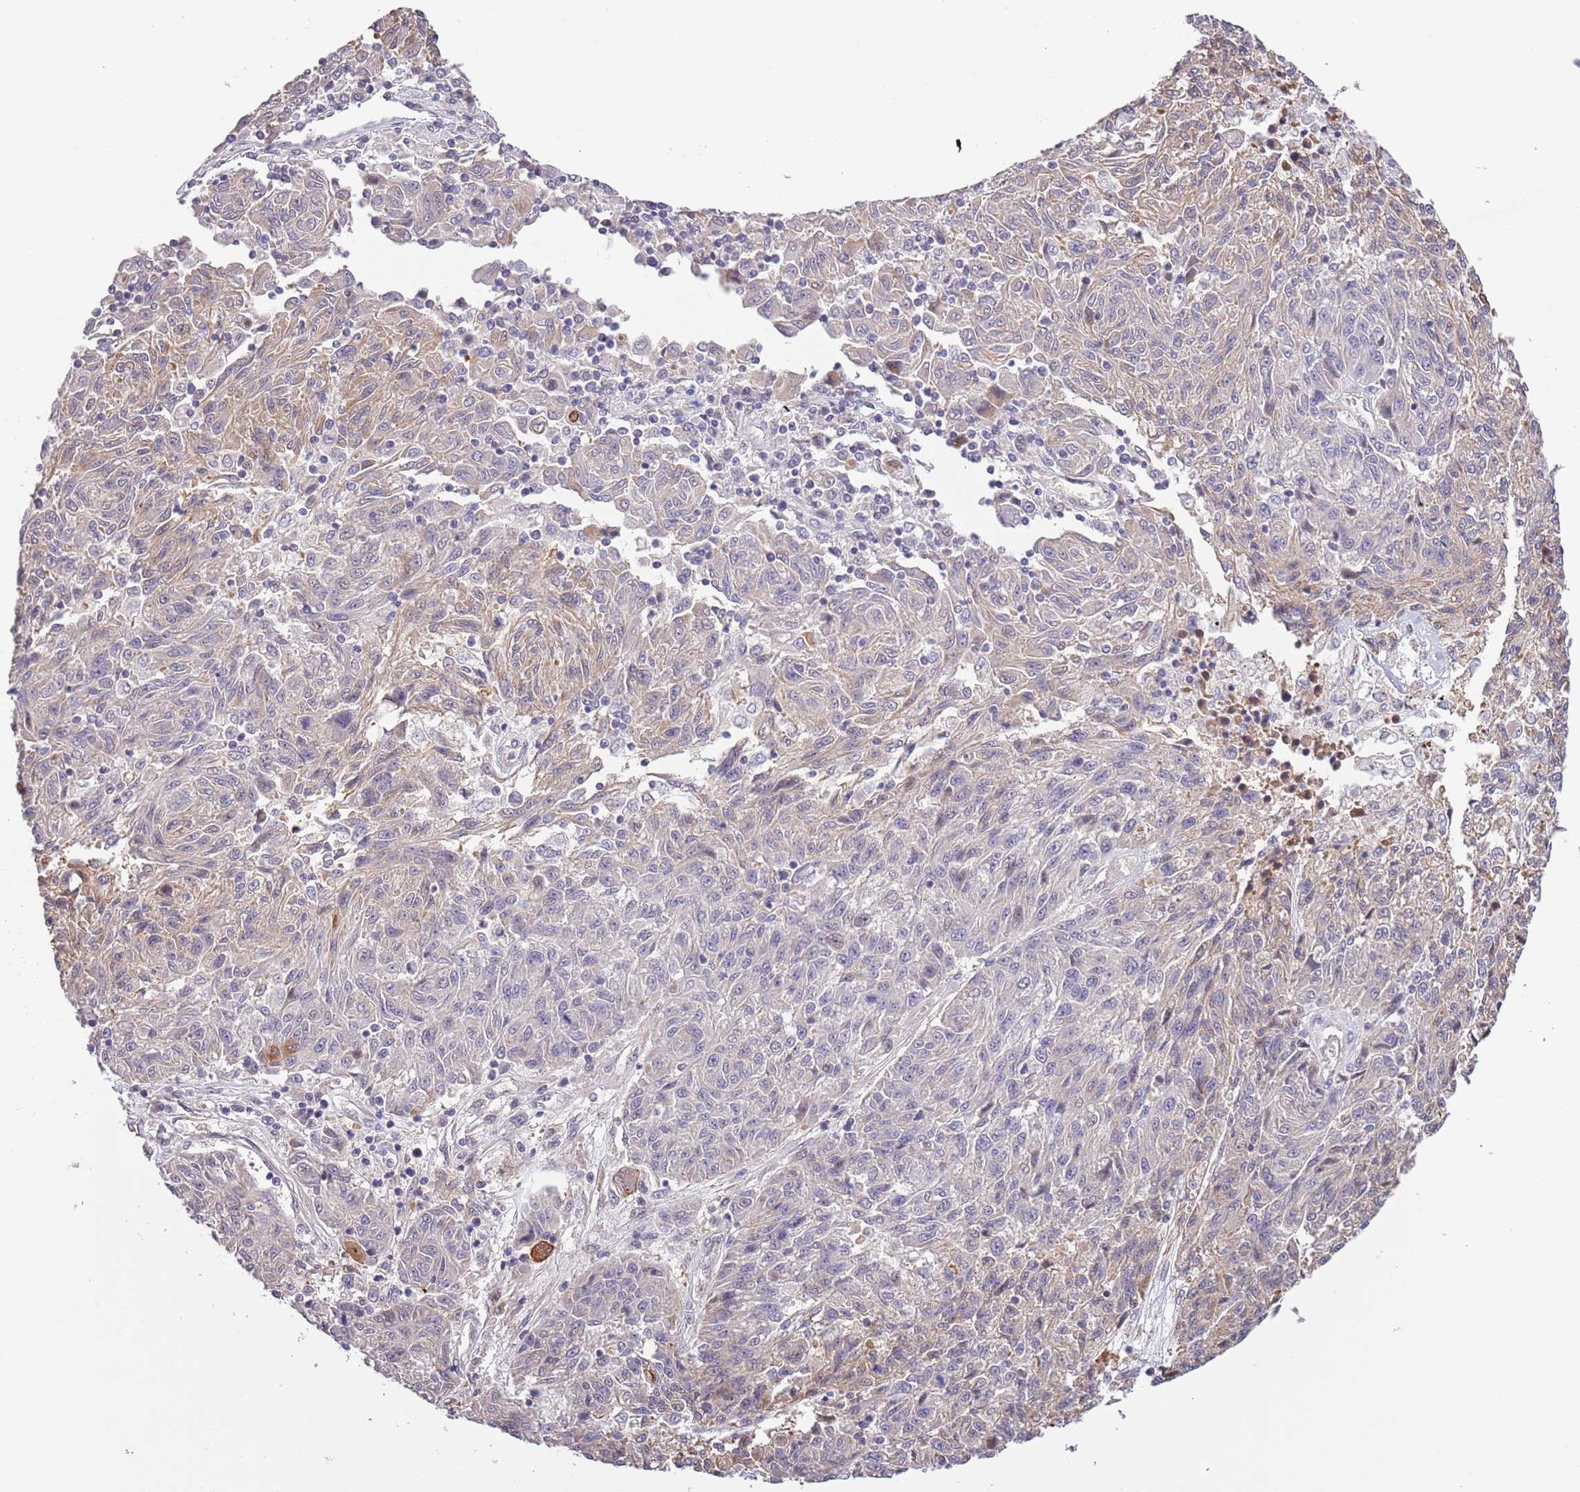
{"staining": {"intensity": "negative", "quantity": "none", "location": "none"}, "tissue": "melanoma", "cell_type": "Tumor cells", "image_type": "cancer", "snomed": [{"axis": "morphology", "description": "Malignant melanoma, NOS"}, {"axis": "topography", "description": "Skin"}], "caption": "This is an immunohistochemistry (IHC) image of melanoma. There is no positivity in tumor cells.", "gene": "LIPJ", "patient": {"sex": "male", "age": 53}}